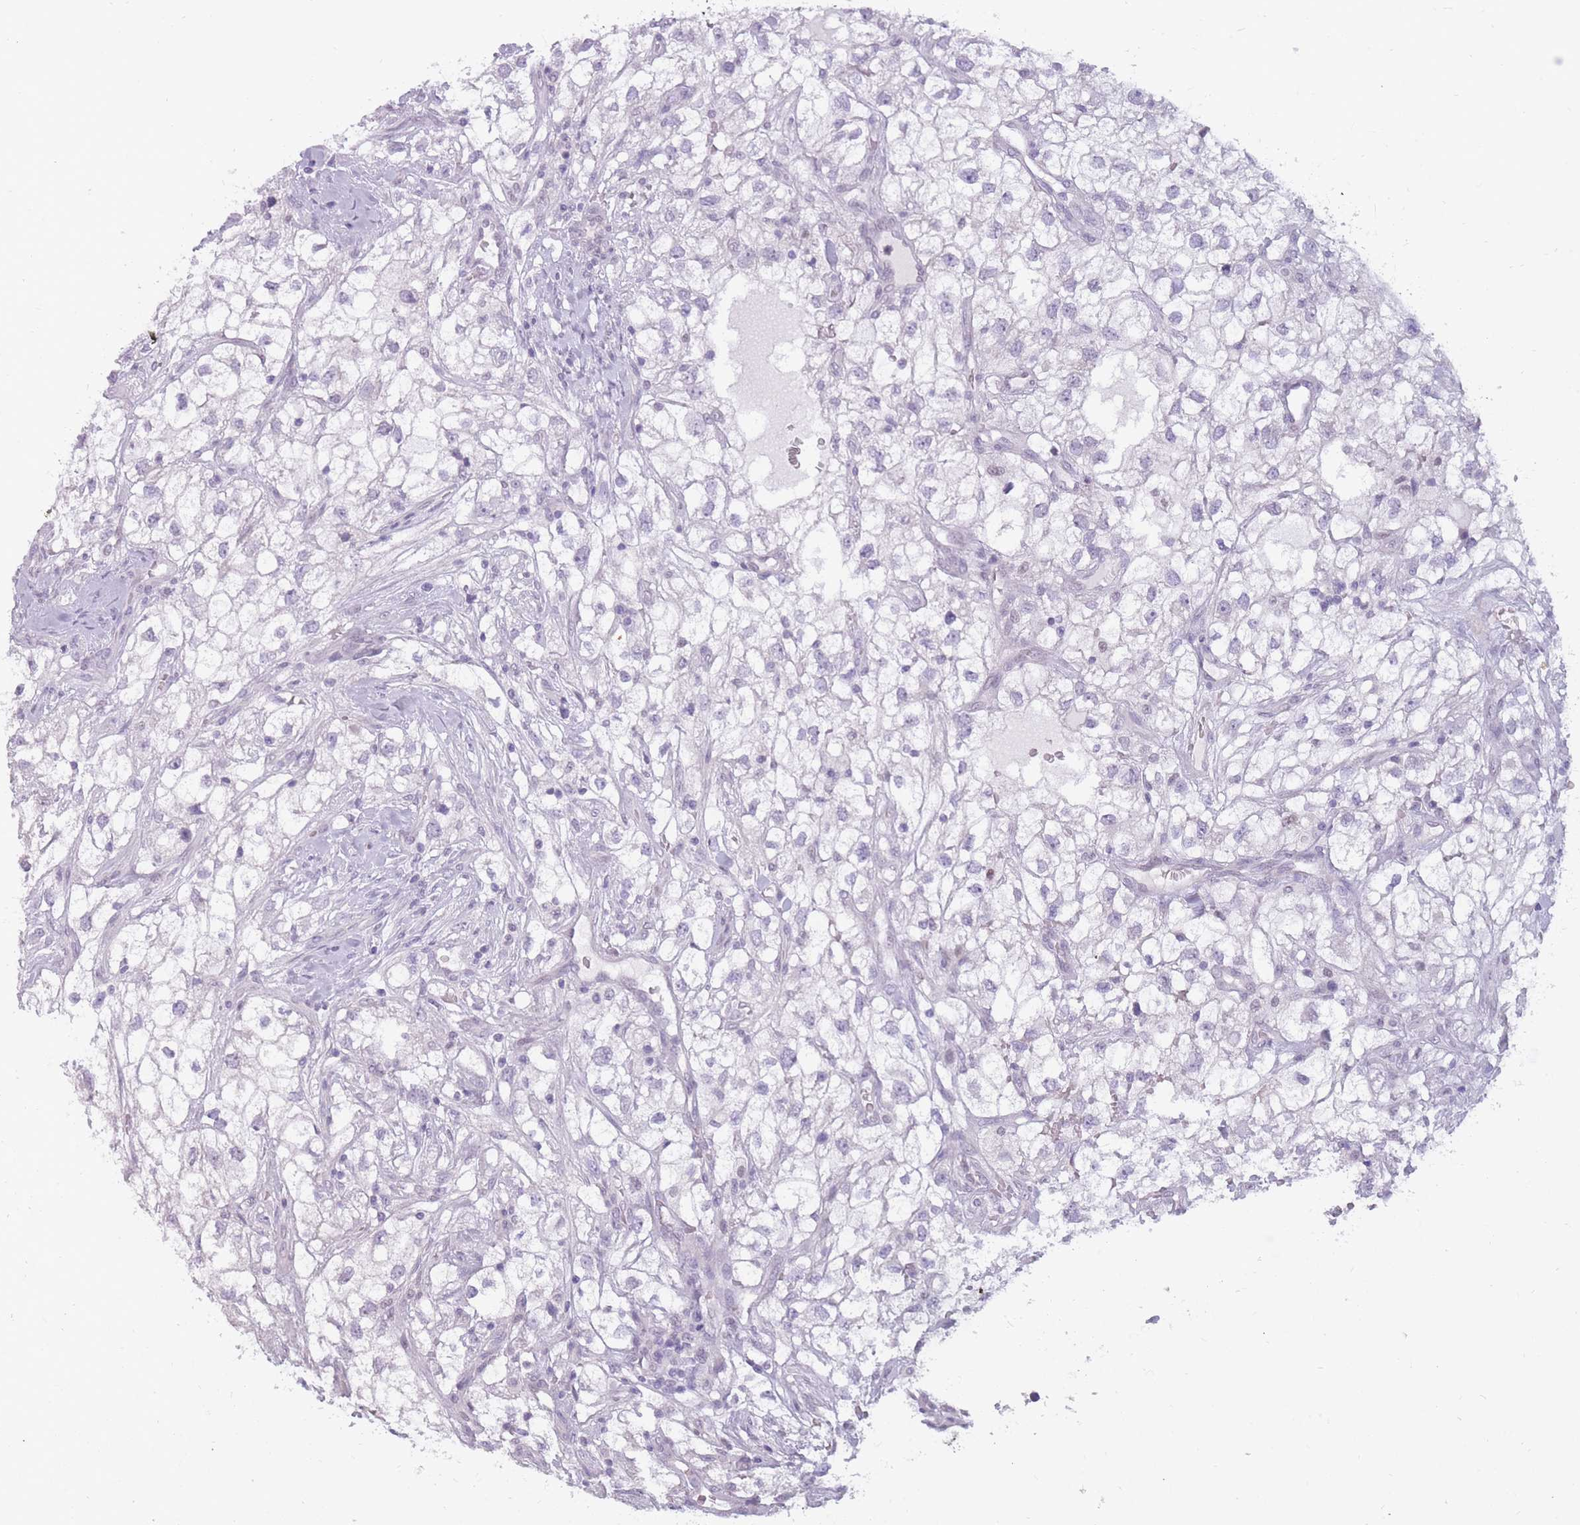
{"staining": {"intensity": "negative", "quantity": "none", "location": "none"}, "tissue": "renal cancer", "cell_type": "Tumor cells", "image_type": "cancer", "snomed": [{"axis": "morphology", "description": "Adenocarcinoma, NOS"}, {"axis": "topography", "description": "Kidney"}], "caption": "Tumor cells show no significant protein staining in adenocarcinoma (renal).", "gene": "POMZP3", "patient": {"sex": "male", "age": 59}}